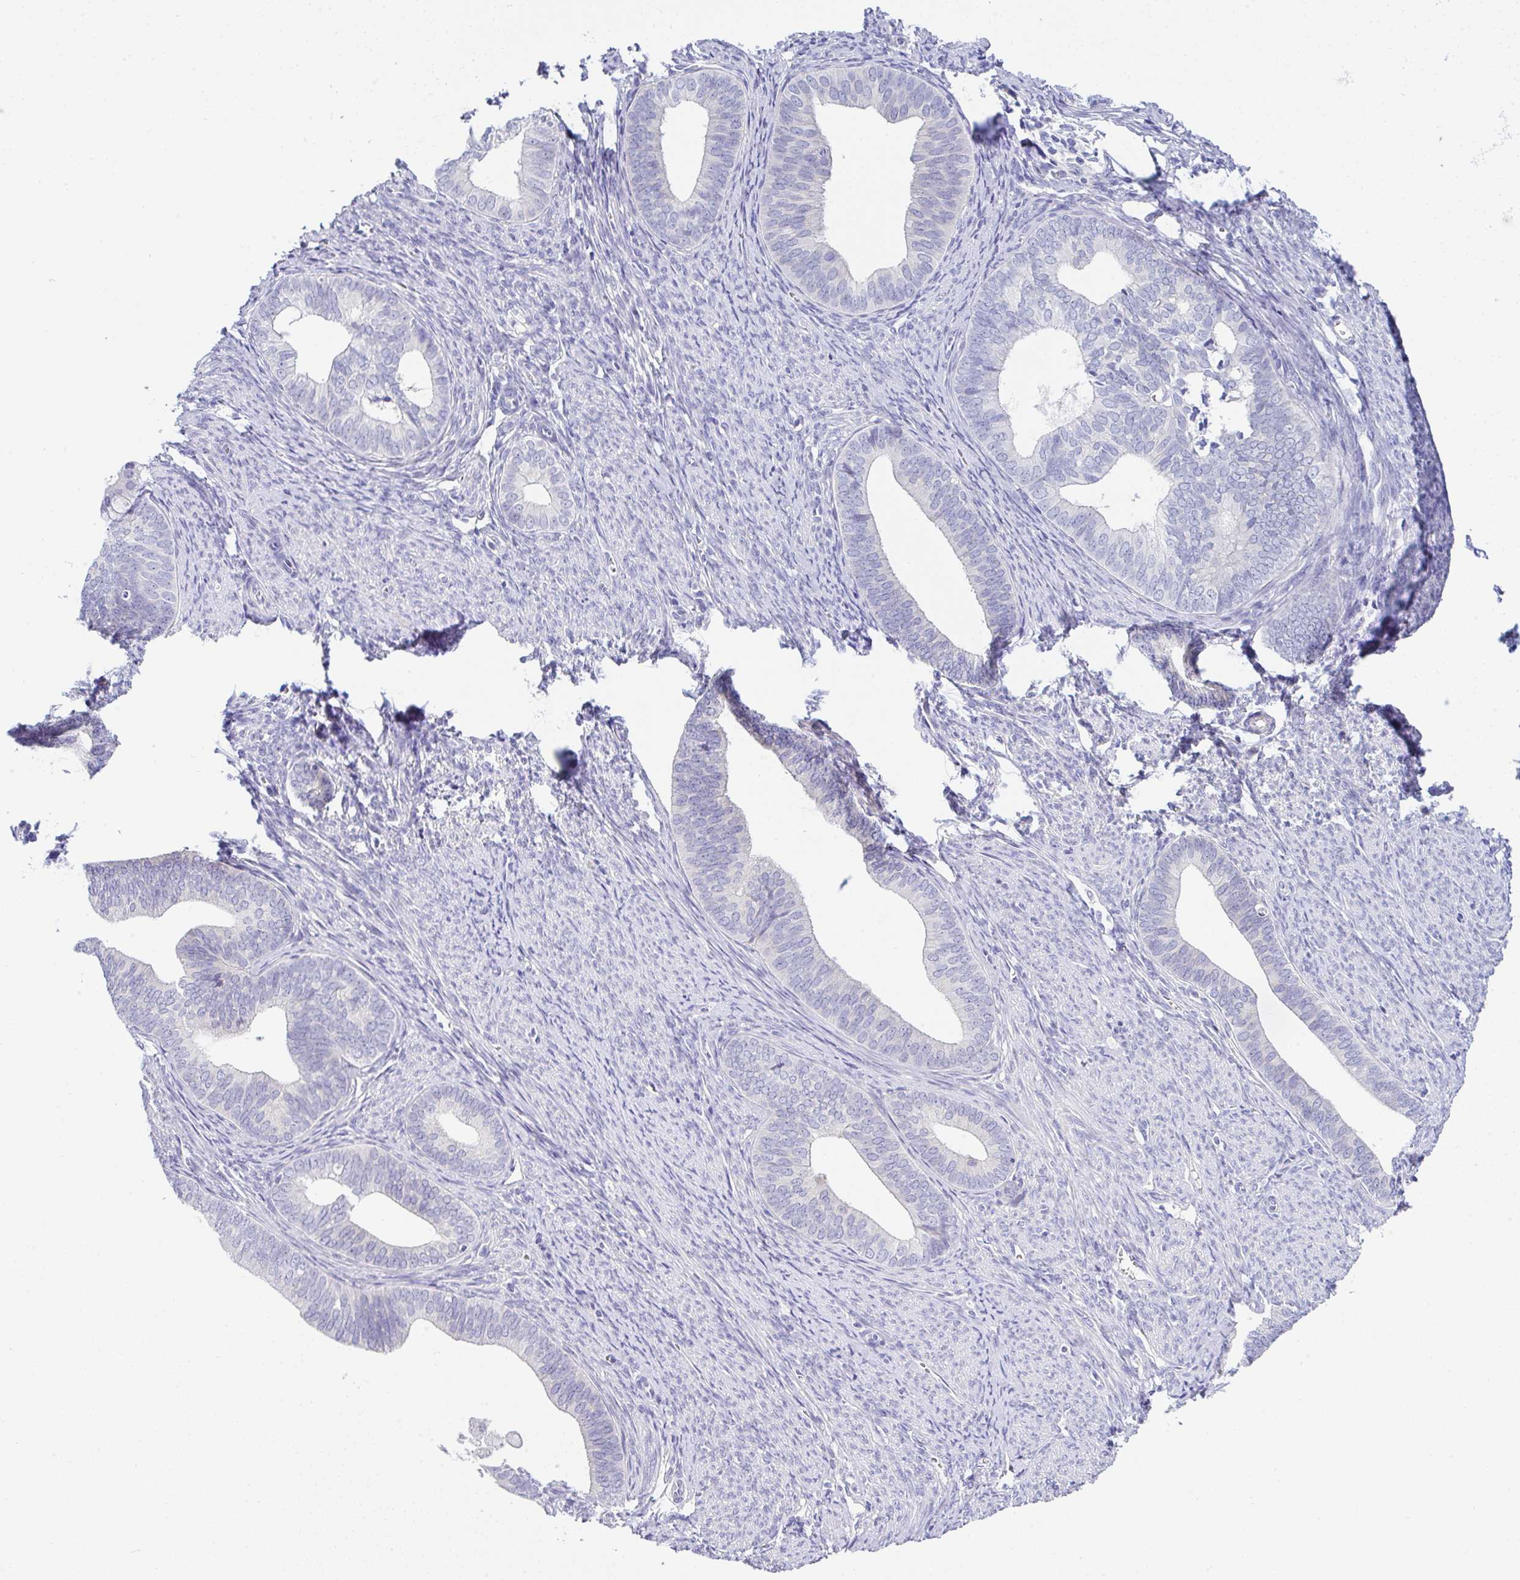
{"staining": {"intensity": "negative", "quantity": "none", "location": "none"}, "tissue": "endometrial cancer", "cell_type": "Tumor cells", "image_type": "cancer", "snomed": [{"axis": "morphology", "description": "Adenocarcinoma, NOS"}, {"axis": "topography", "description": "Endometrium"}], "caption": "Immunohistochemistry image of endometrial cancer (adenocarcinoma) stained for a protein (brown), which displays no expression in tumor cells.", "gene": "SERPINE3", "patient": {"sex": "female", "age": 75}}